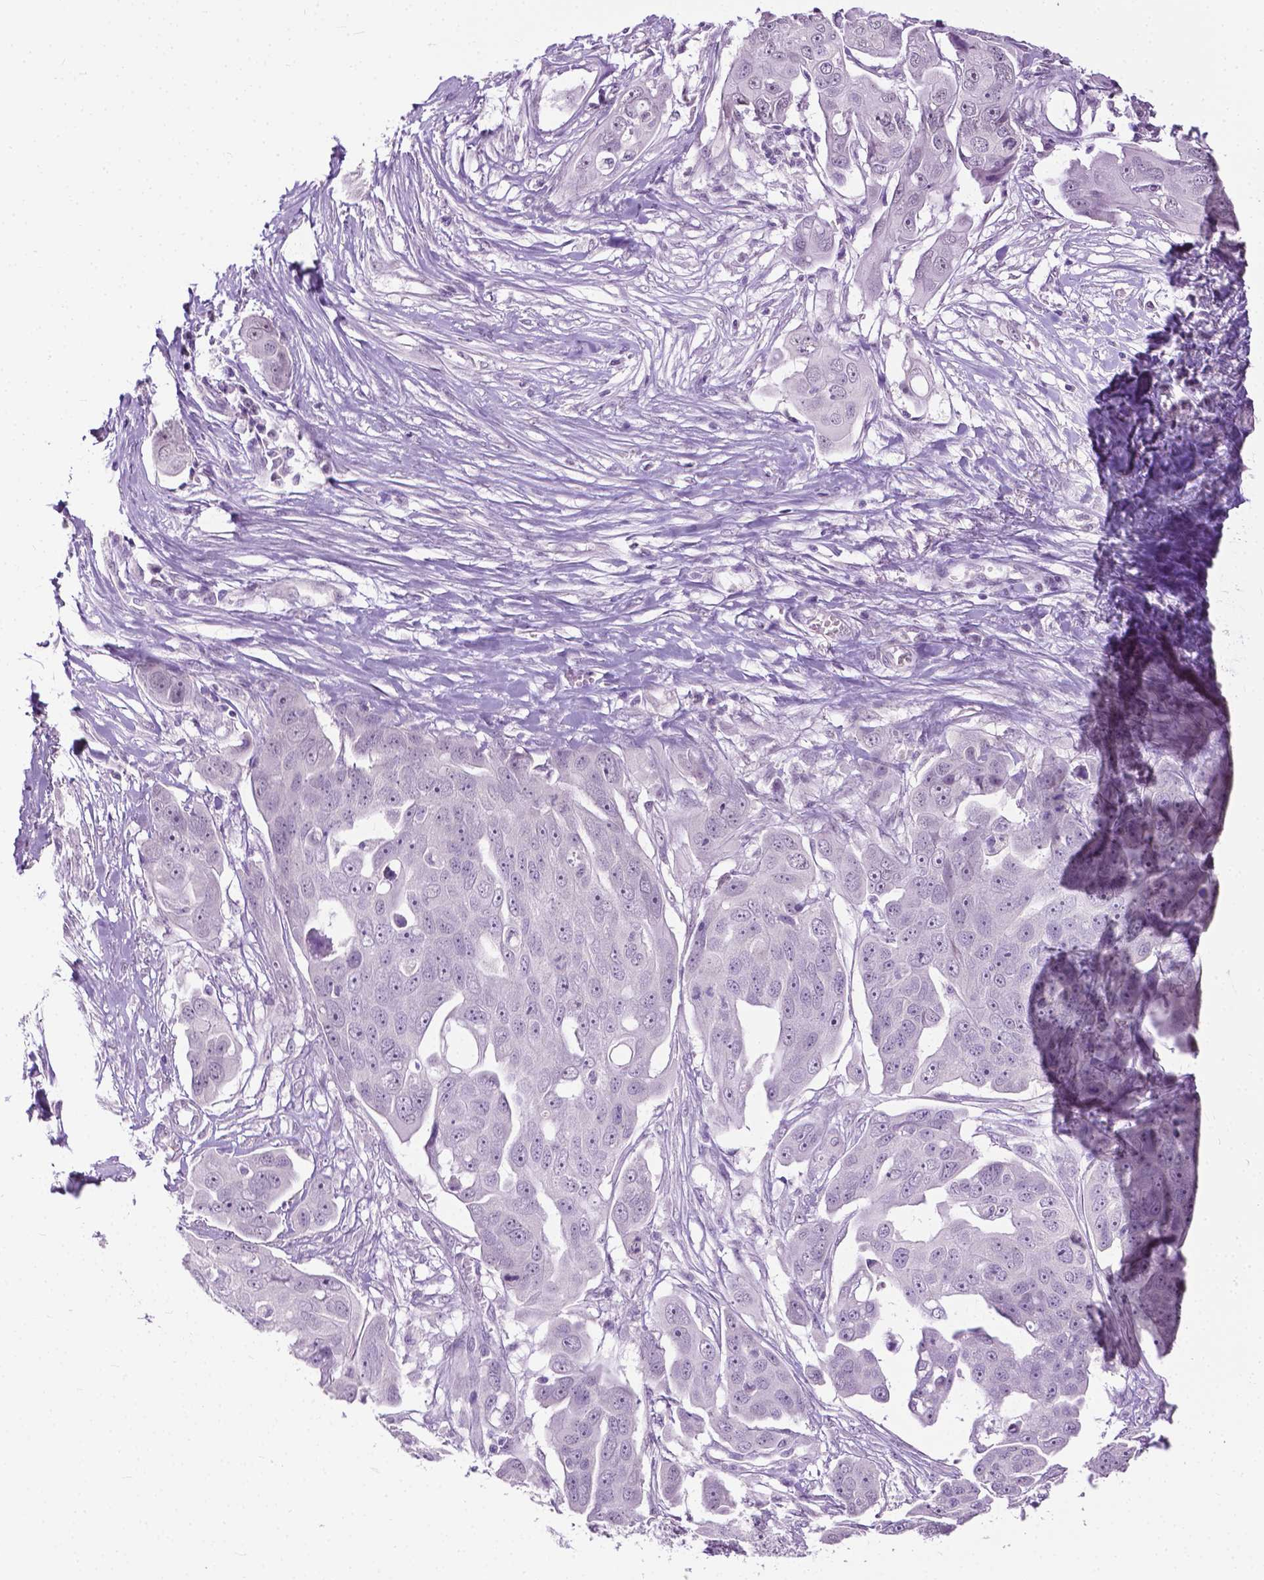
{"staining": {"intensity": "negative", "quantity": "none", "location": "none"}, "tissue": "ovarian cancer", "cell_type": "Tumor cells", "image_type": "cancer", "snomed": [{"axis": "morphology", "description": "Carcinoma, endometroid"}, {"axis": "topography", "description": "Ovary"}], "caption": "The image reveals no significant expression in tumor cells of ovarian cancer.", "gene": "GPR37L1", "patient": {"sex": "female", "age": 70}}